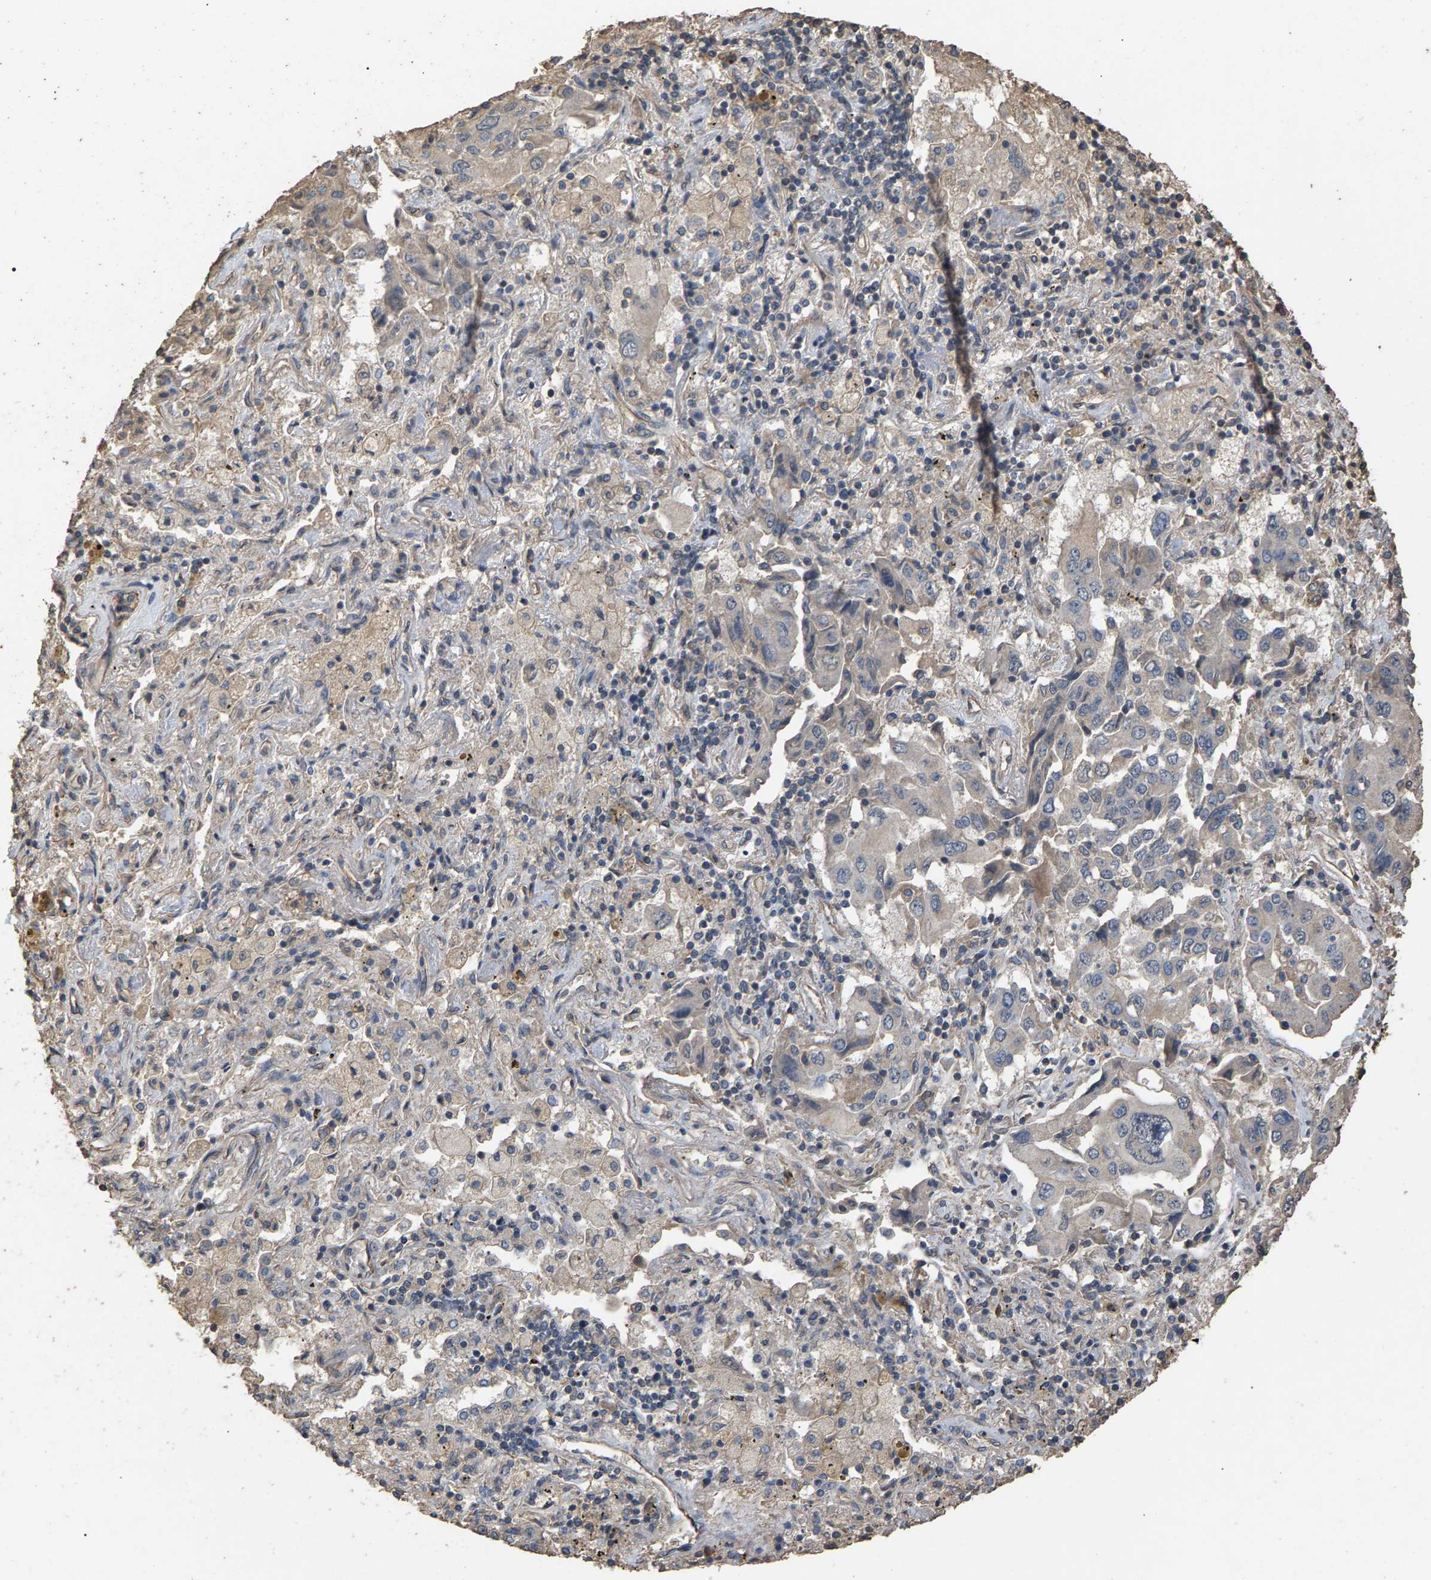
{"staining": {"intensity": "negative", "quantity": "none", "location": "none"}, "tissue": "lung cancer", "cell_type": "Tumor cells", "image_type": "cancer", "snomed": [{"axis": "morphology", "description": "Adenocarcinoma, NOS"}, {"axis": "topography", "description": "Lung"}], "caption": "A high-resolution histopathology image shows immunohistochemistry staining of adenocarcinoma (lung), which displays no significant positivity in tumor cells.", "gene": "HTRA3", "patient": {"sex": "female", "age": 65}}